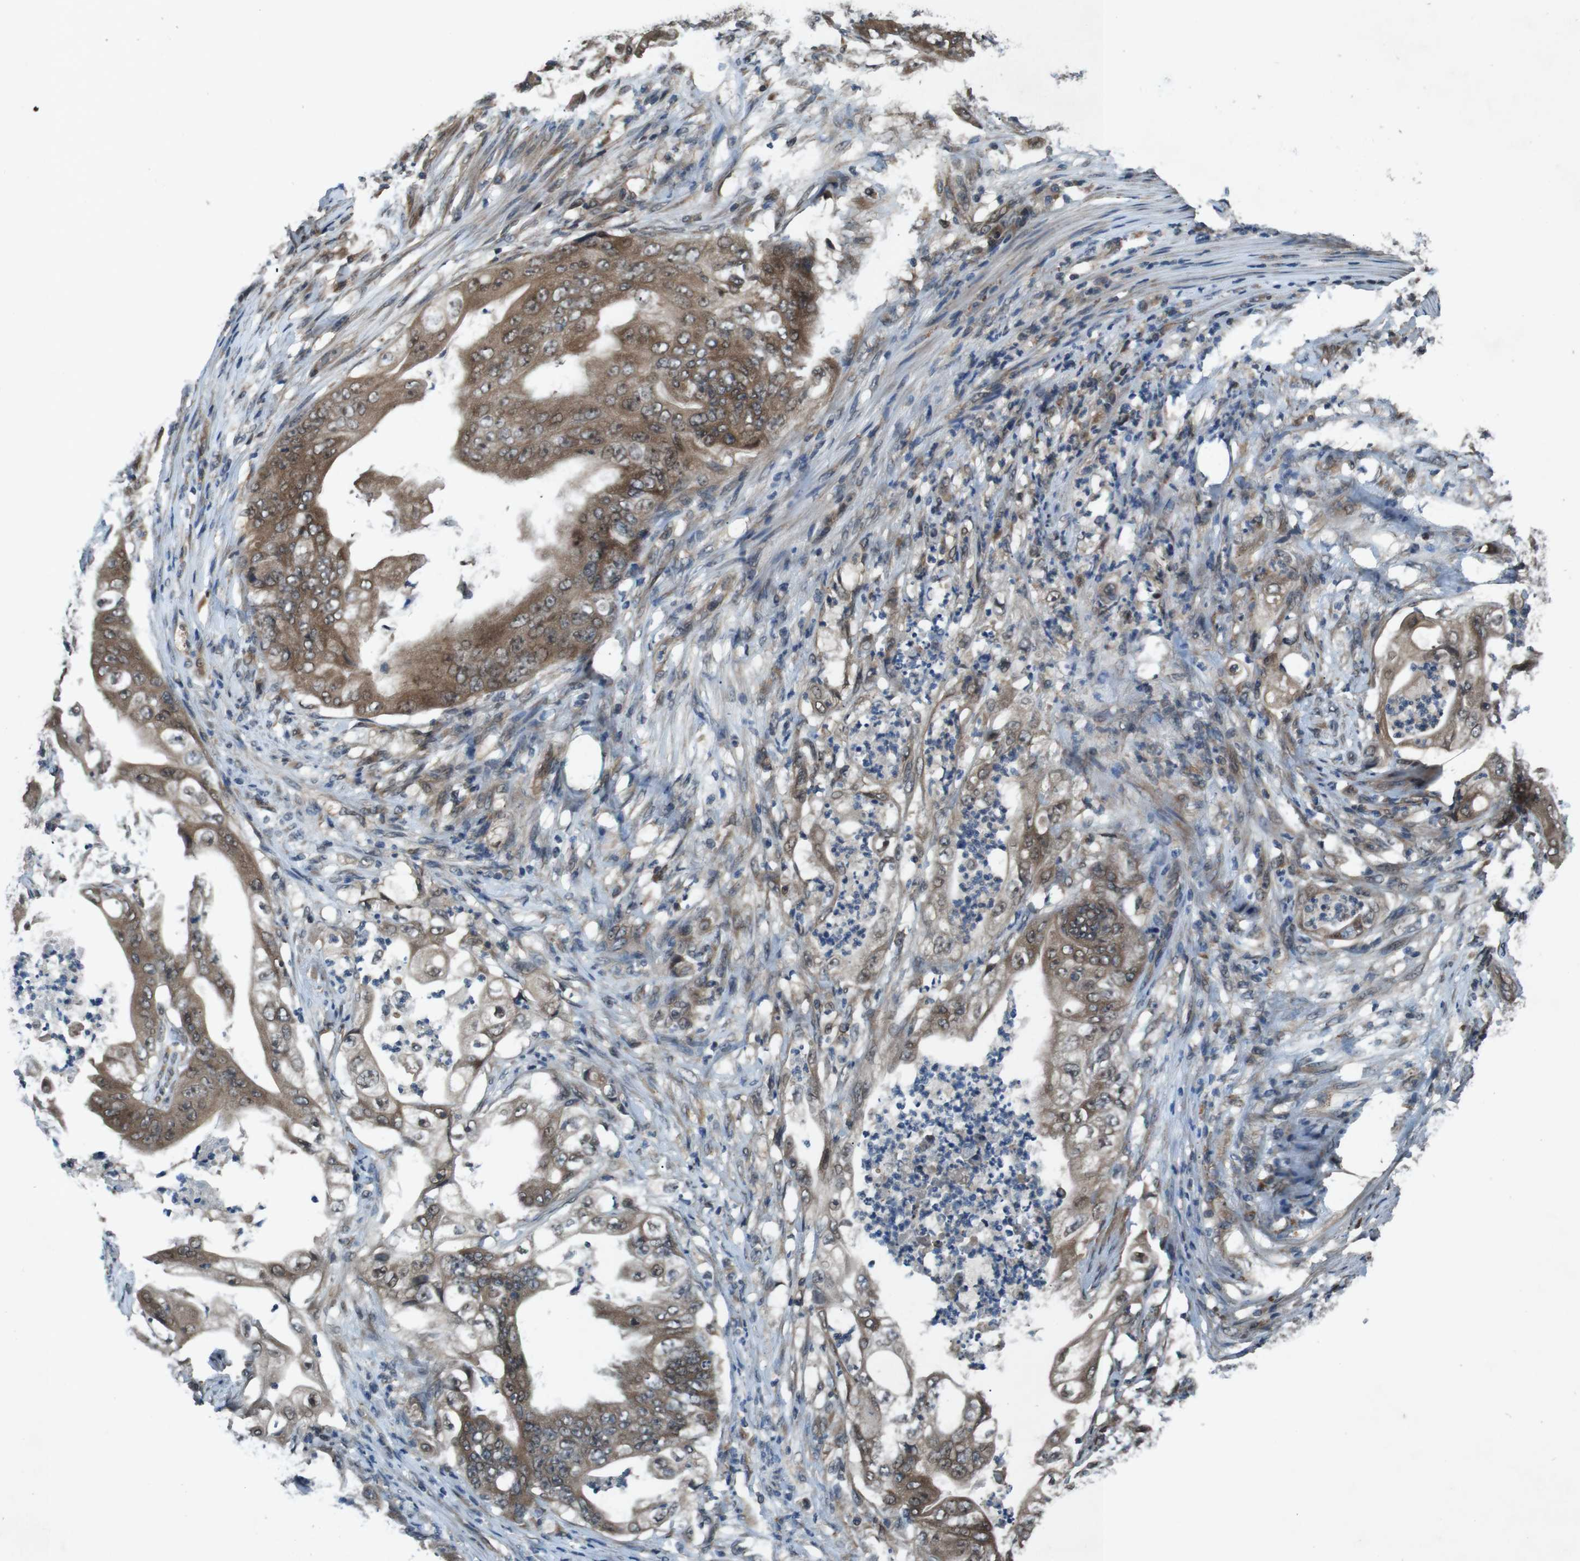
{"staining": {"intensity": "moderate", "quantity": ">75%", "location": "cytoplasmic/membranous"}, "tissue": "stomach cancer", "cell_type": "Tumor cells", "image_type": "cancer", "snomed": [{"axis": "morphology", "description": "Adenocarcinoma, NOS"}, {"axis": "topography", "description": "Stomach"}], "caption": "Moderate cytoplasmic/membranous staining for a protein is identified in about >75% of tumor cells of stomach adenocarcinoma using immunohistochemistry.", "gene": "SOCS1", "patient": {"sex": "female", "age": 73}}